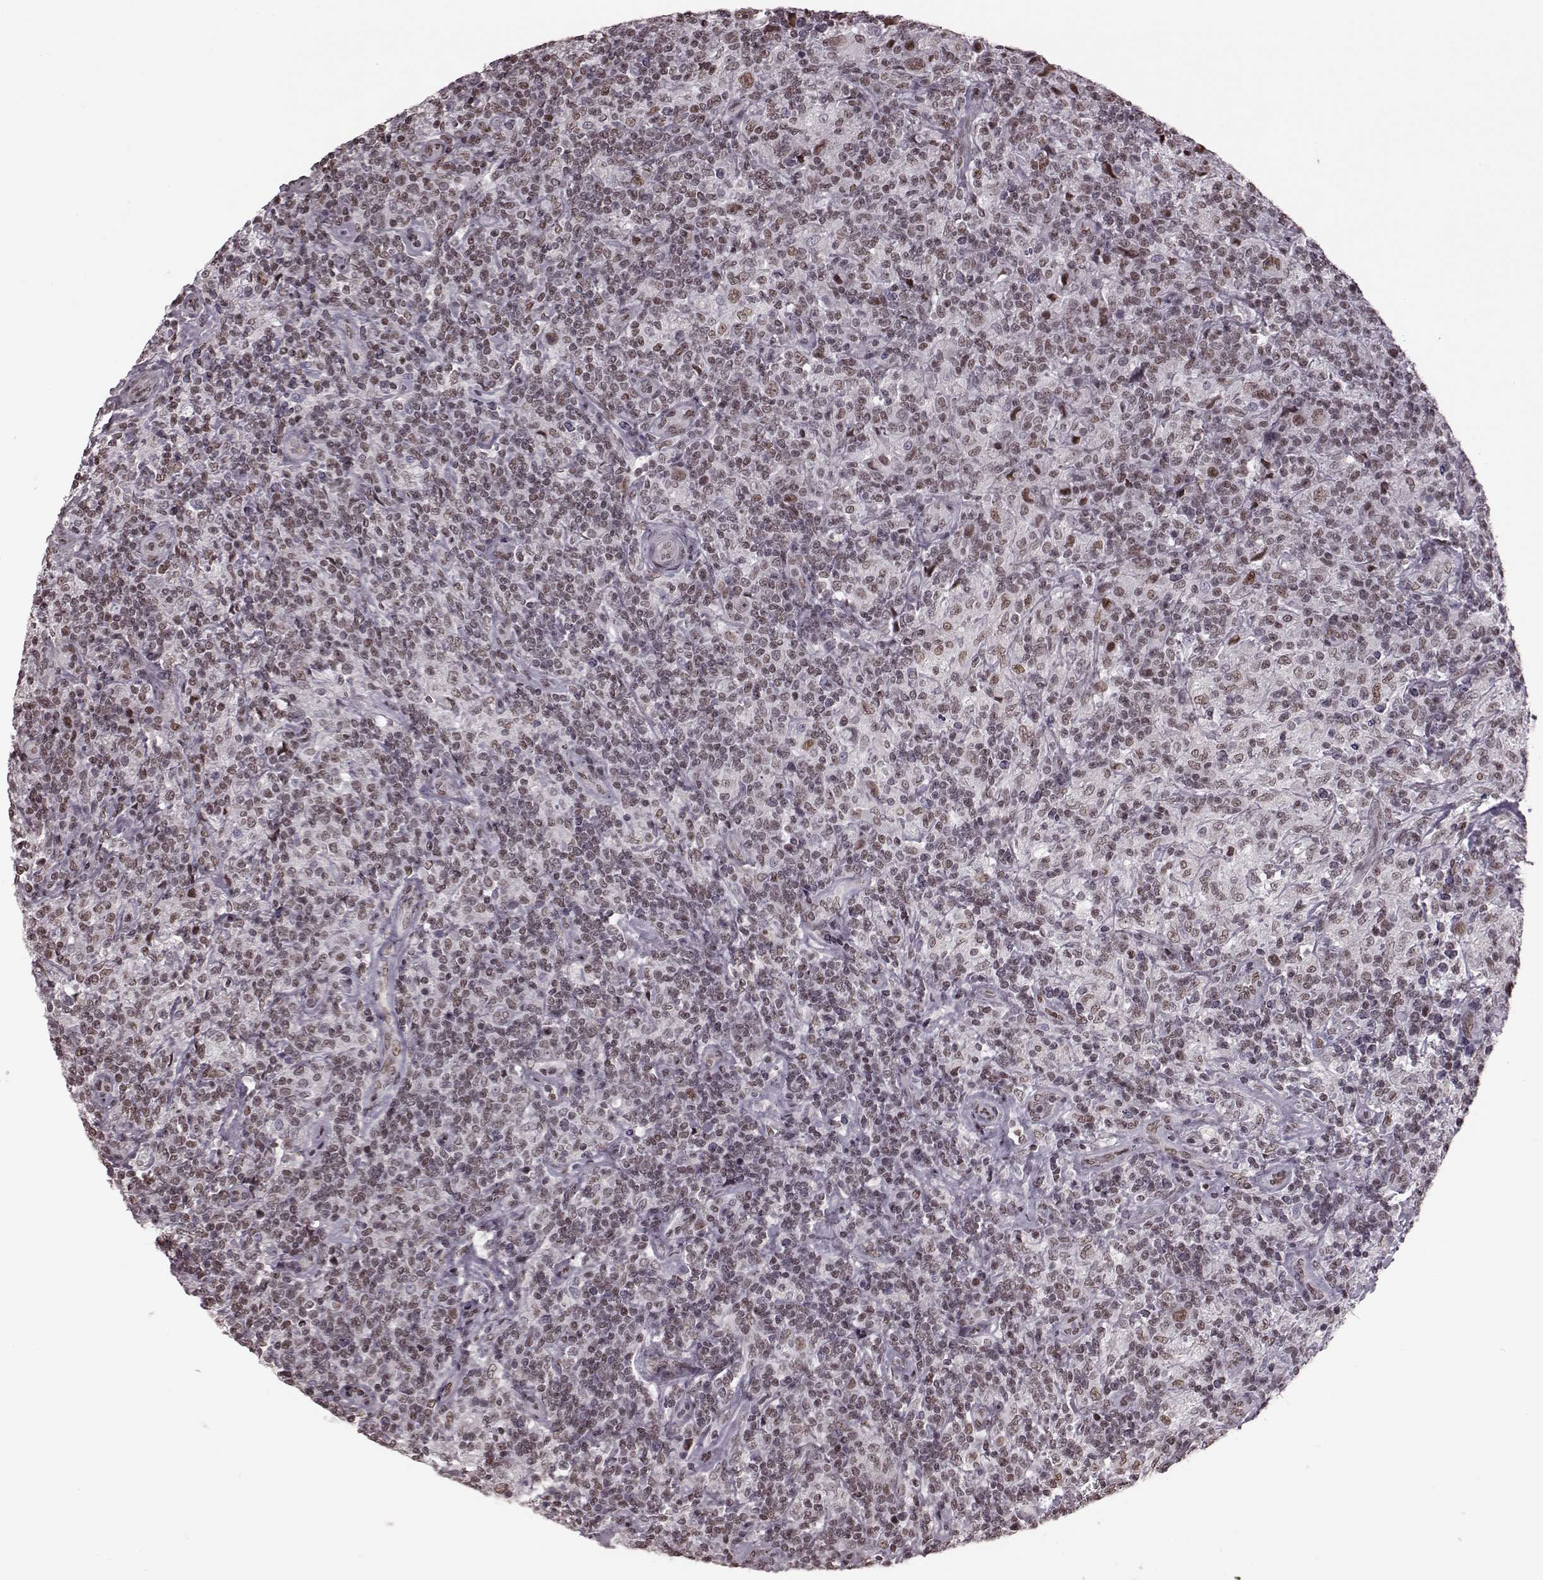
{"staining": {"intensity": "weak", "quantity": ">75%", "location": "nuclear"}, "tissue": "lymphoma", "cell_type": "Tumor cells", "image_type": "cancer", "snomed": [{"axis": "morphology", "description": "Hodgkin's disease, NOS"}, {"axis": "topography", "description": "Lymph node"}], "caption": "Immunohistochemistry staining of lymphoma, which reveals low levels of weak nuclear staining in approximately >75% of tumor cells indicating weak nuclear protein positivity. The staining was performed using DAB (3,3'-diaminobenzidine) (brown) for protein detection and nuclei were counterstained in hematoxylin (blue).", "gene": "NR2C1", "patient": {"sex": "male", "age": 70}}